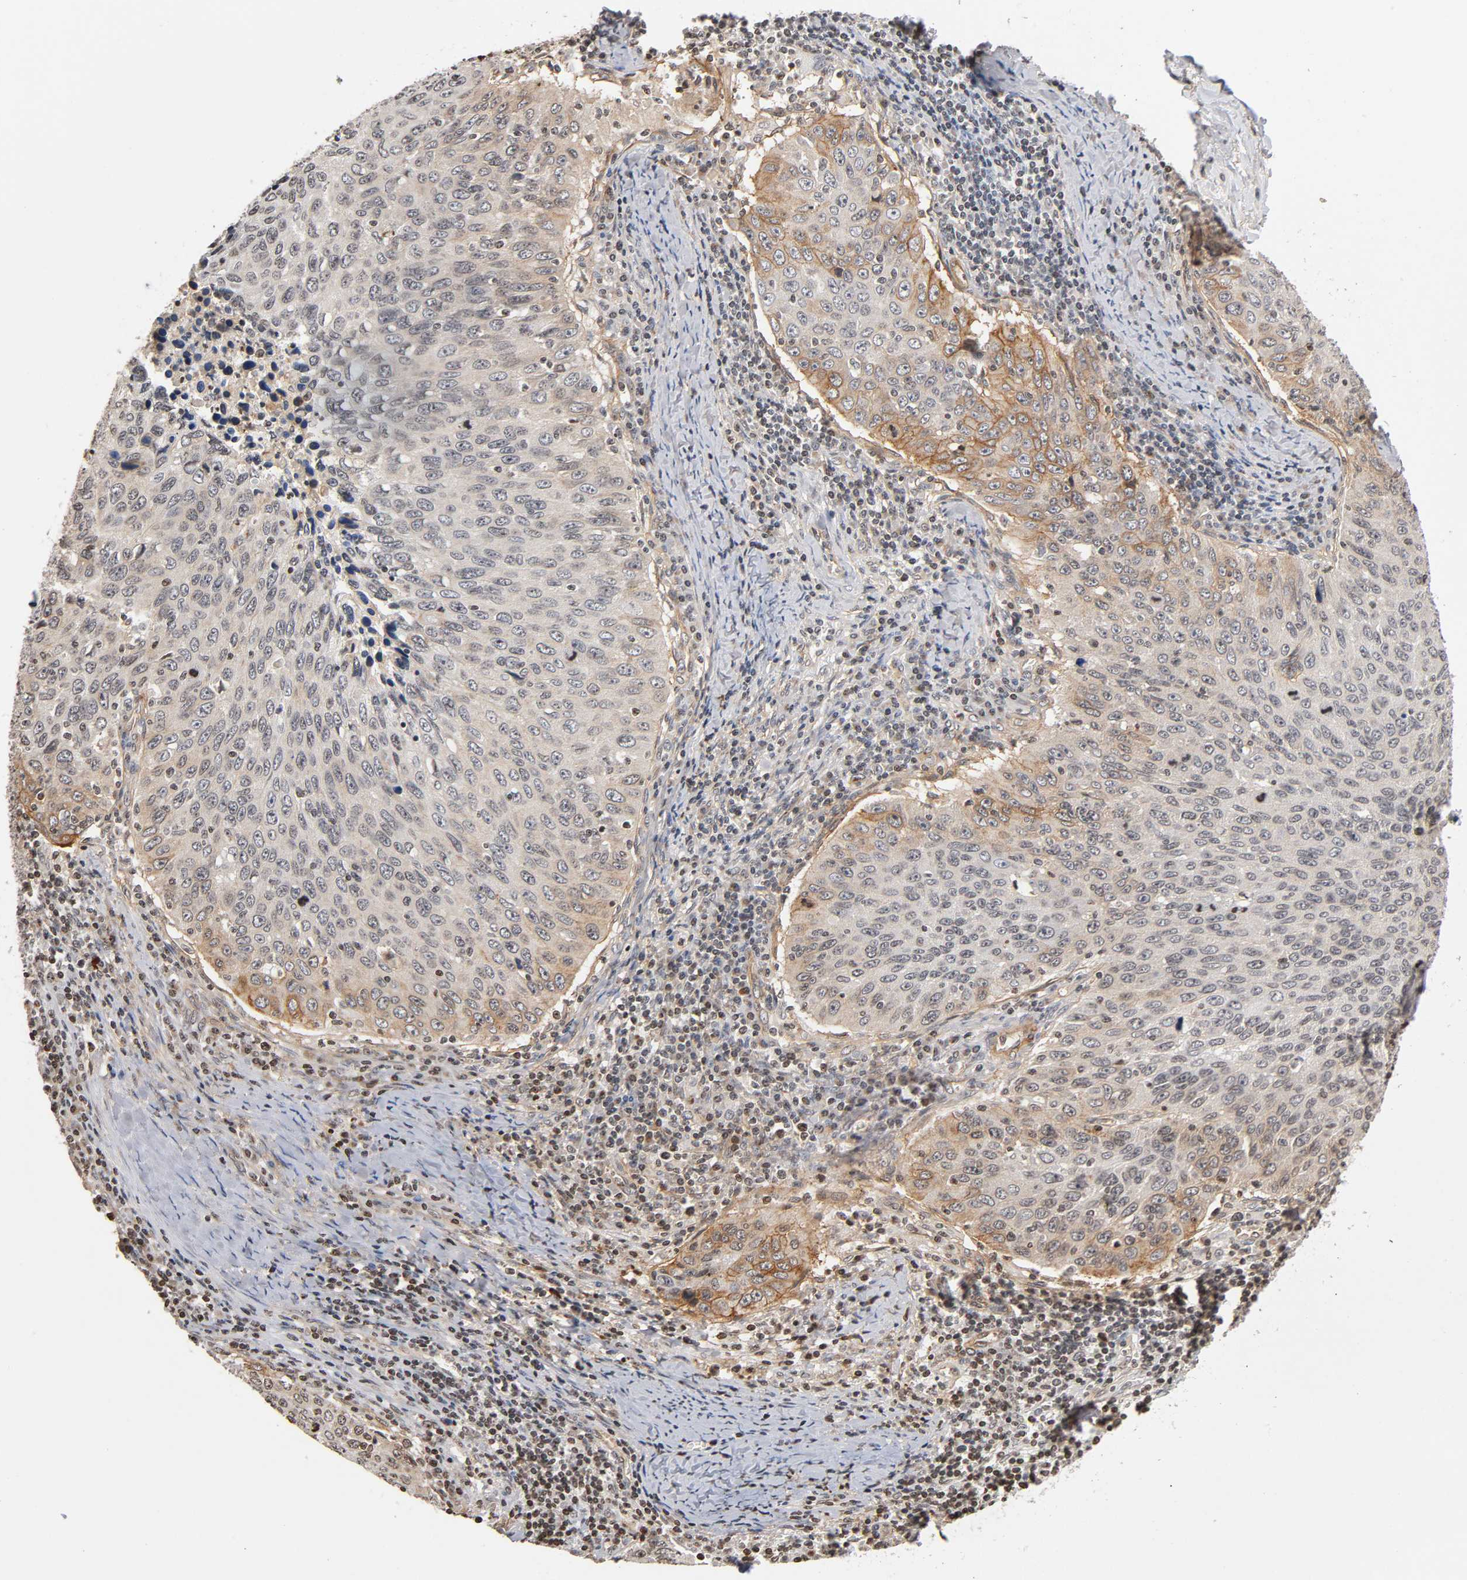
{"staining": {"intensity": "weak", "quantity": "<25%", "location": "cytoplasmic/membranous"}, "tissue": "cervical cancer", "cell_type": "Tumor cells", "image_type": "cancer", "snomed": [{"axis": "morphology", "description": "Squamous cell carcinoma, NOS"}, {"axis": "topography", "description": "Cervix"}], "caption": "Tumor cells show no significant protein expression in squamous cell carcinoma (cervical).", "gene": "ITGAV", "patient": {"sex": "female", "age": 53}}